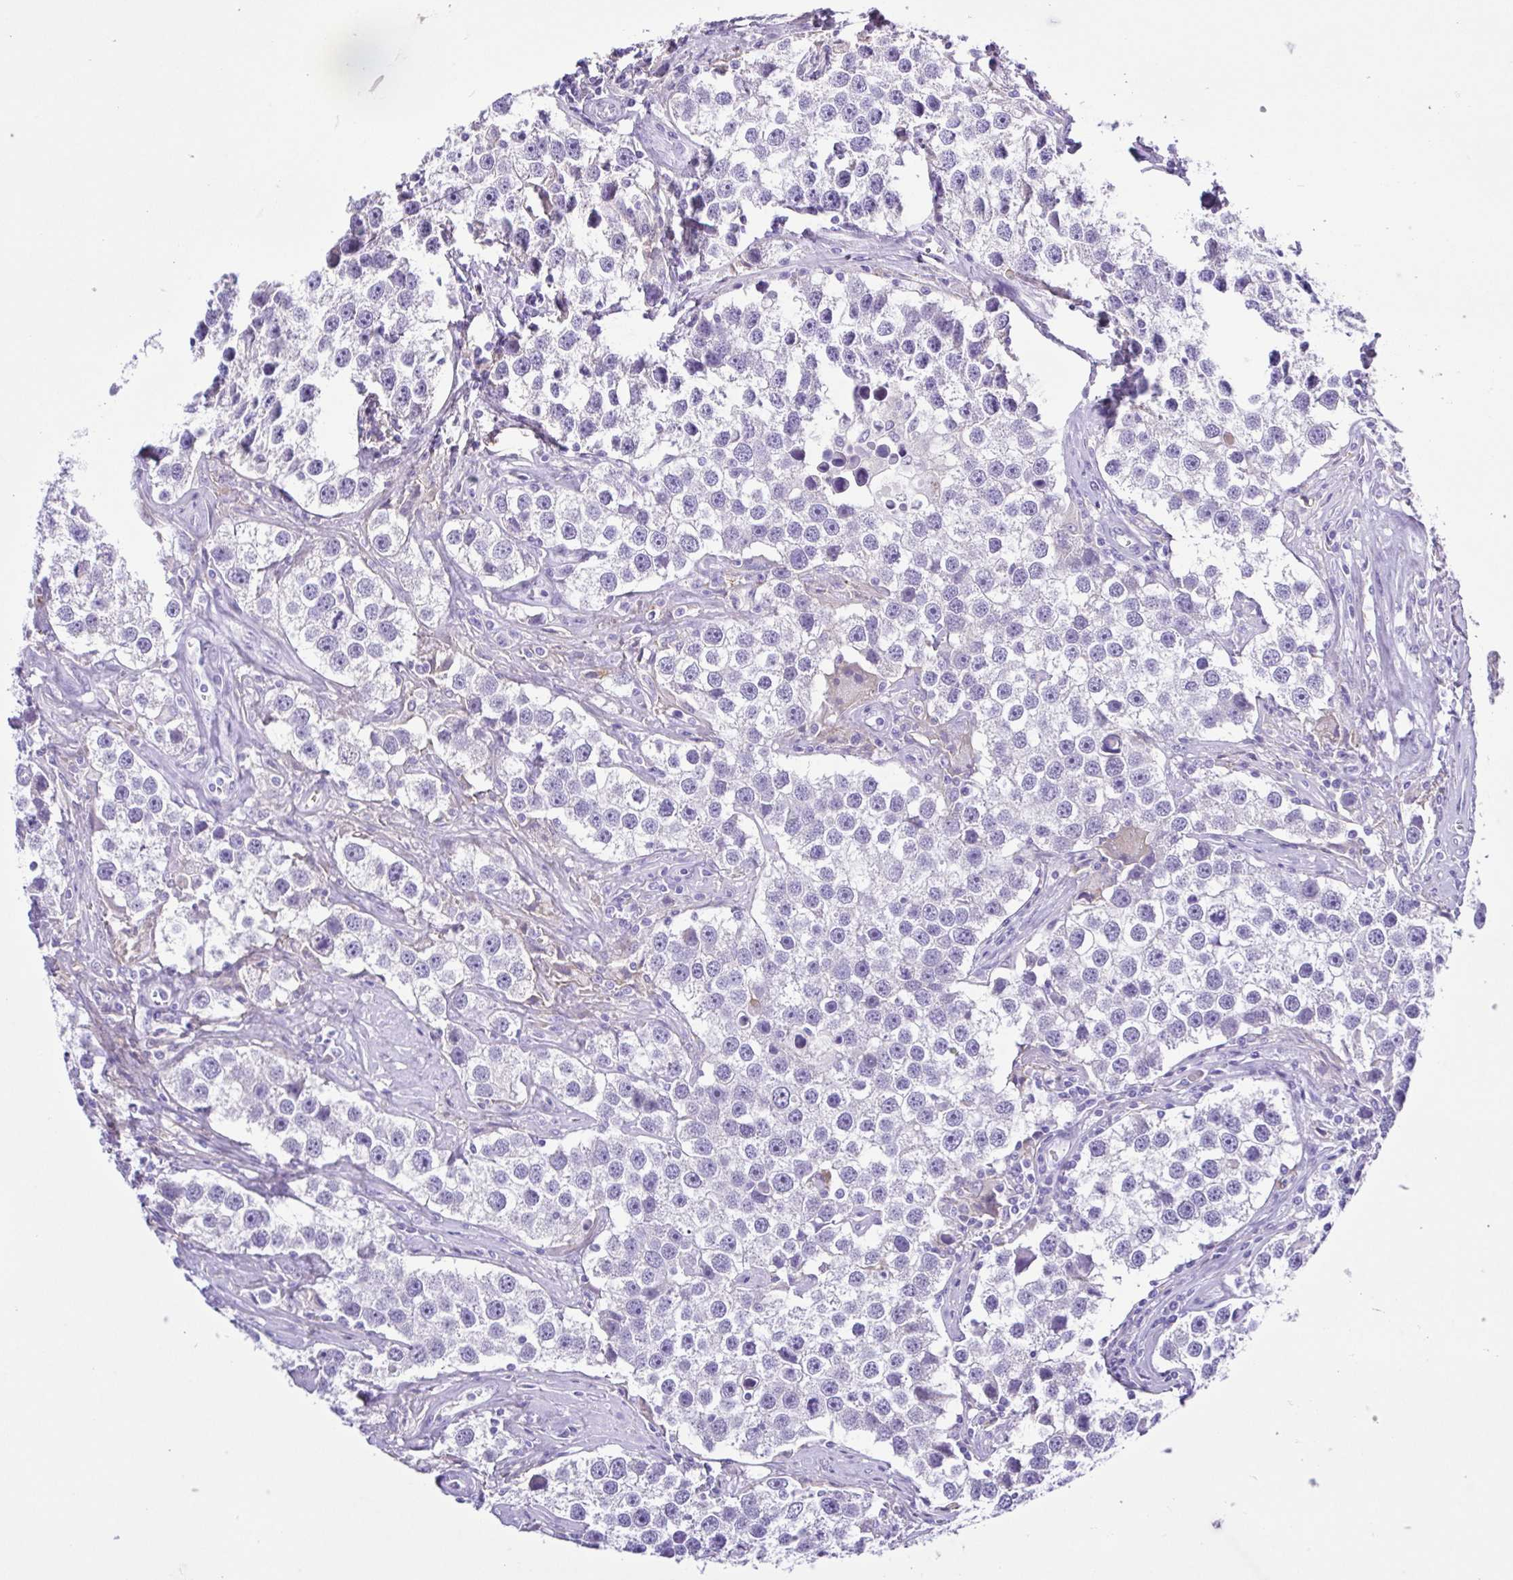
{"staining": {"intensity": "negative", "quantity": "none", "location": "none"}, "tissue": "testis cancer", "cell_type": "Tumor cells", "image_type": "cancer", "snomed": [{"axis": "morphology", "description": "Seminoma, NOS"}, {"axis": "topography", "description": "Testis"}], "caption": "Immunohistochemical staining of human seminoma (testis) displays no significant positivity in tumor cells.", "gene": "CD72", "patient": {"sex": "male", "age": 49}}